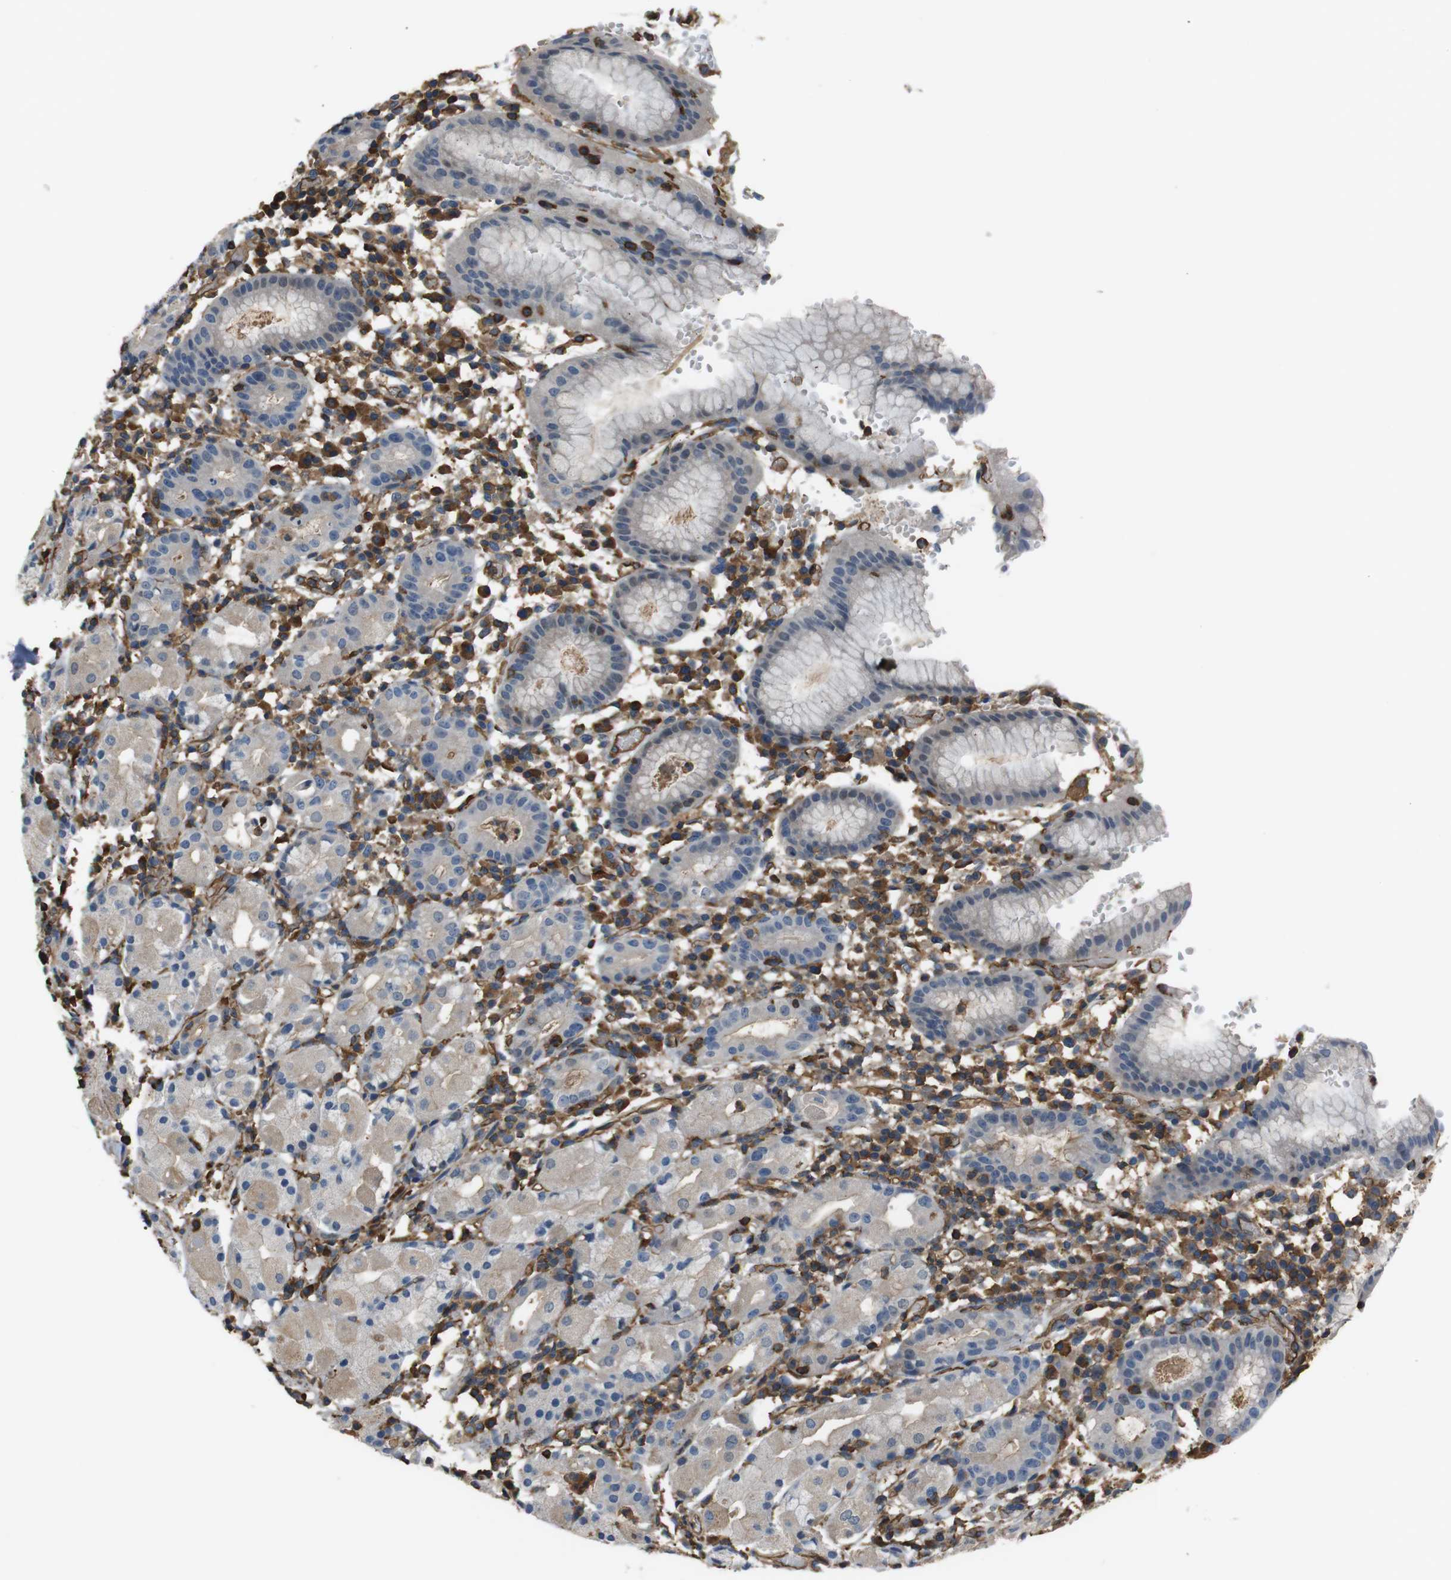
{"staining": {"intensity": "weak", "quantity": "<25%", "location": "cytoplasmic/membranous"}, "tissue": "stomach", "cell_type": "Glandular cells", "image_type": "normal", "snomed": [{"axis": "morphology", "description": "Normal tissue, NOS"}, {"axis": "topography", "description": "Stomach"}, {"axis": "topography", "description": "Stomach, lower"}], "caption": "Immunohistochemistry photomicrograph of normal stomach: stomach stained with DAB (3,3'-diaminobenzidine) reveals no significant protein expression in glandular cells. (DAB (3,3'-diaminobenzidine) immunohistochemistry (IHC) visualized using brightfield microscopy, high magnification).", "gene": "FCAR", "patient": {"sex": "female", "age": 75}}